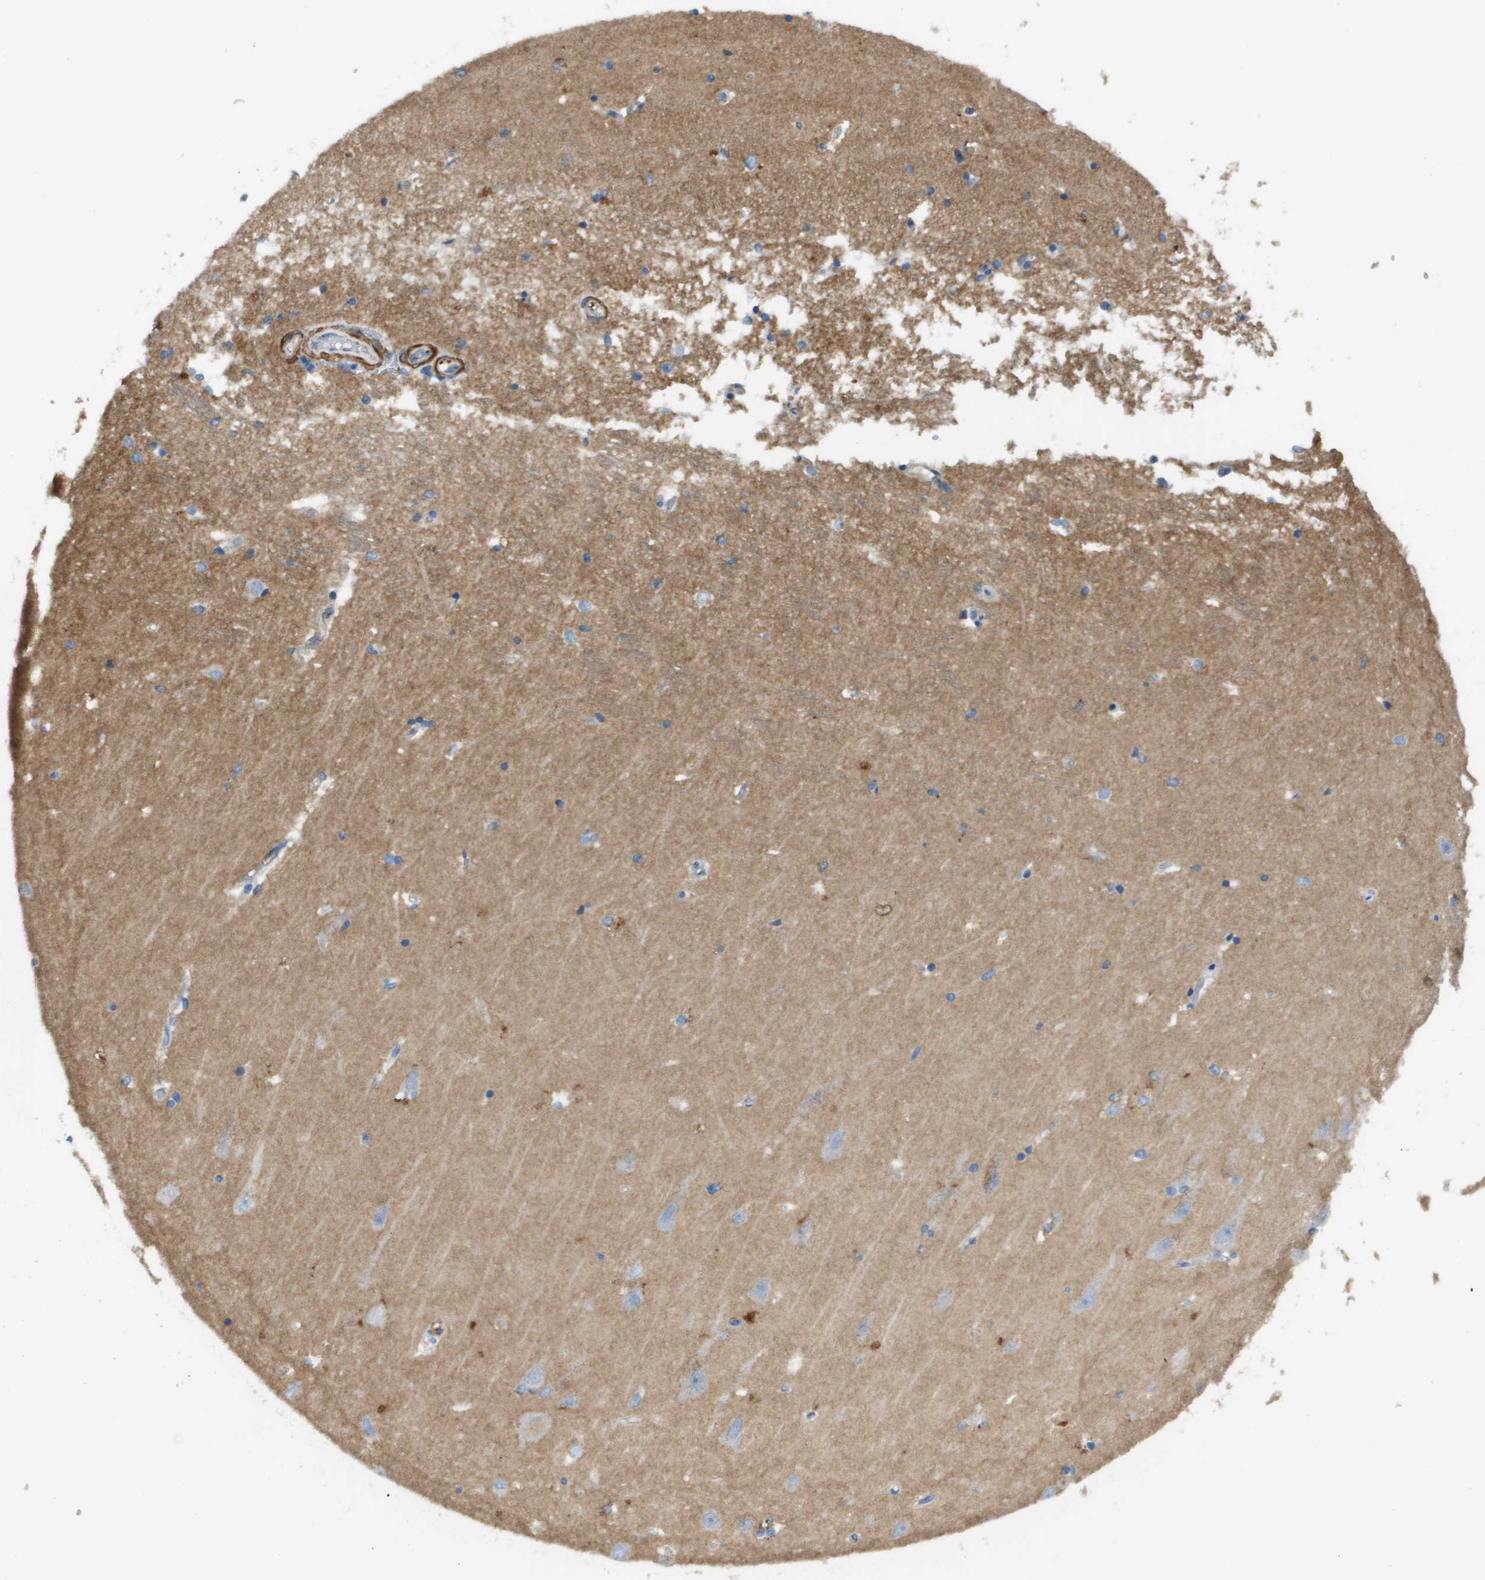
{"staining": {"intensity": "negative", "quantity": "none", "location": "none"}, "tissue": "hippocampus", "cell_type": "Glial cells", "image_type": "normal", "snomed": [{"axis": "morphology", "description": "Normal tissue, NOS"}, {"axis": "topography", "description": "Hippocampus"}], "caption": "Human hippocampus stained for a protein using IHC exhibits no expression in glial cells.", "gene": "MYH11", "patient": {"sex": "male", "age": 45}}